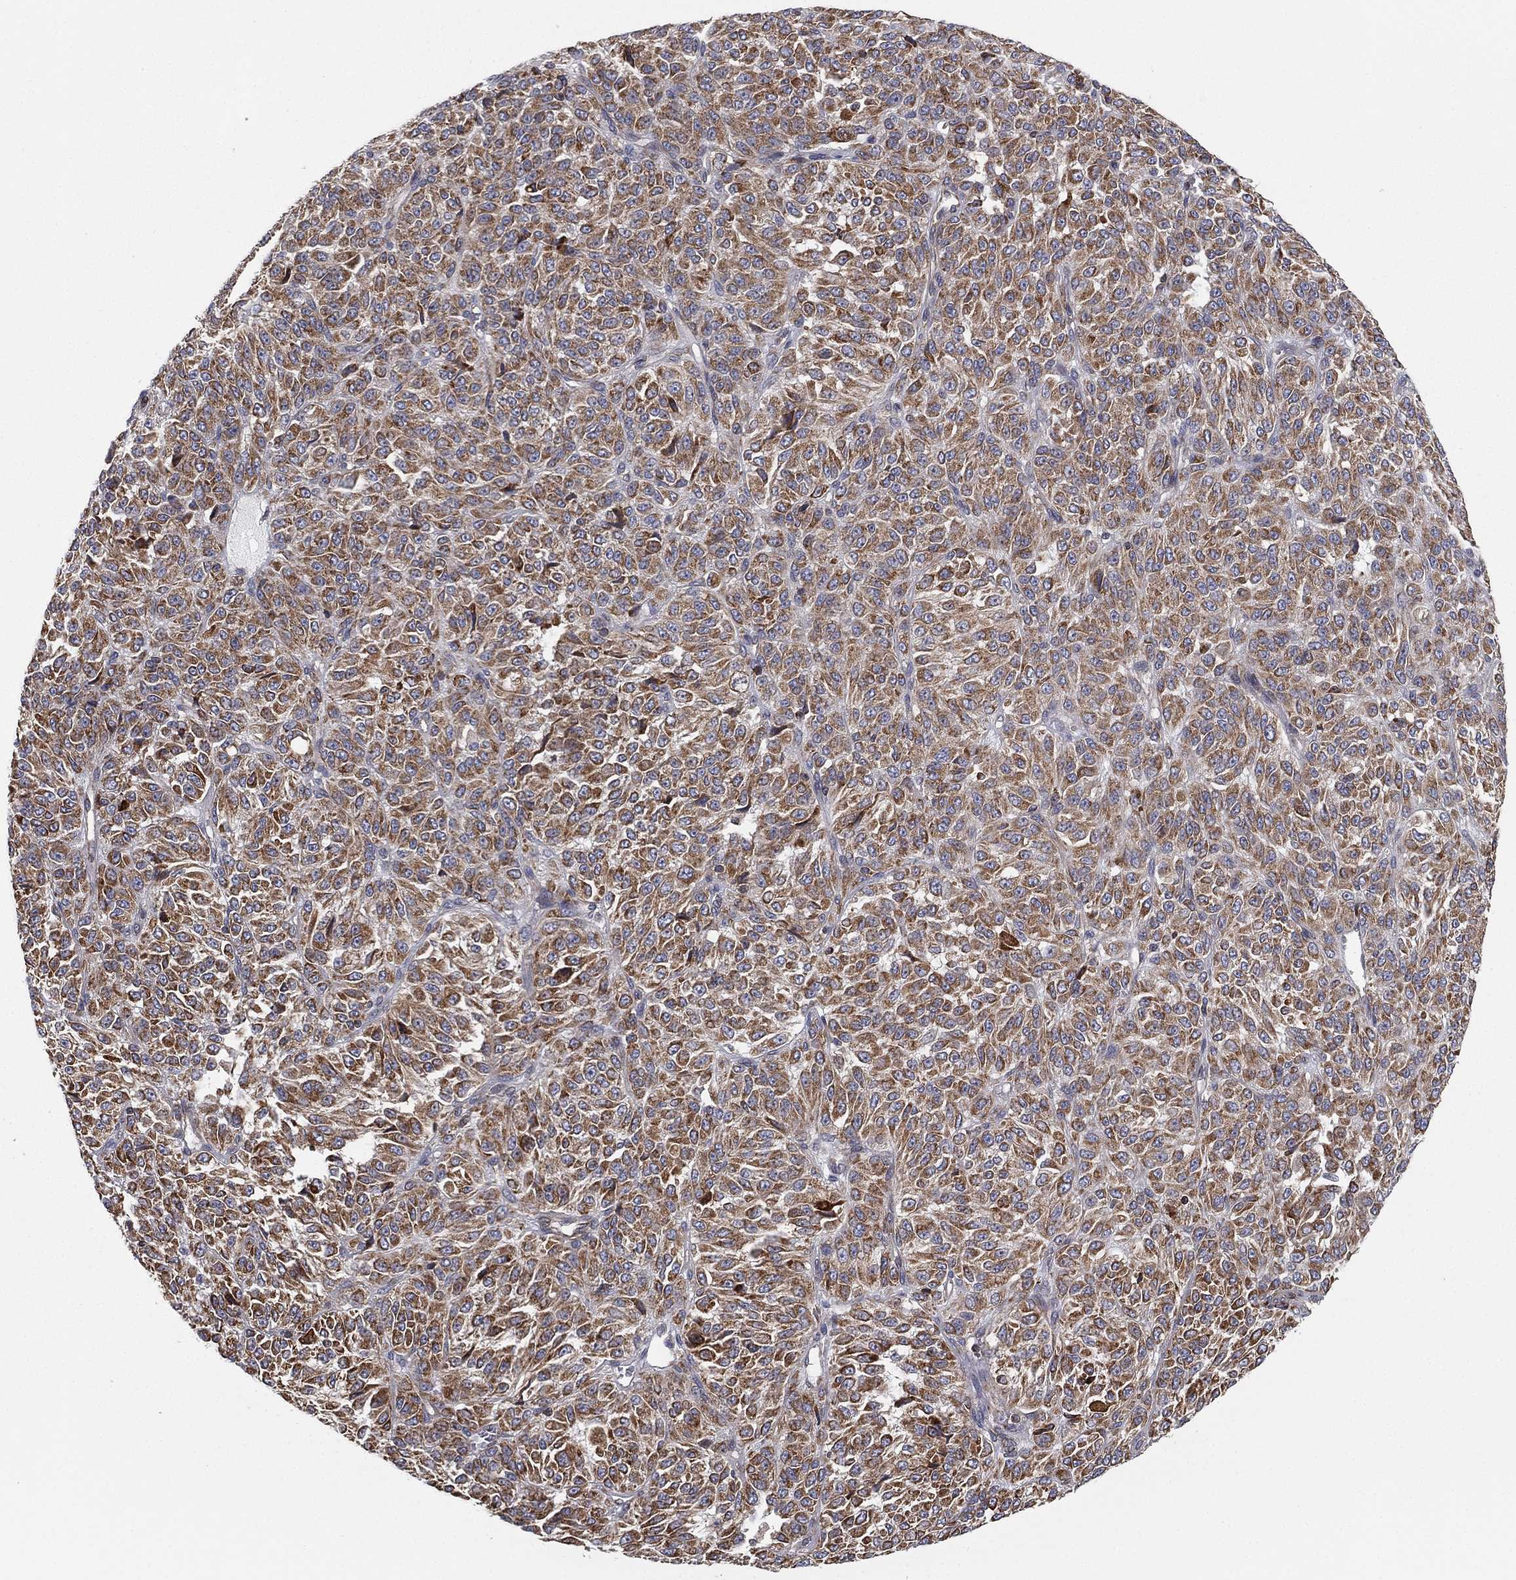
{"staining": {"intensity": "strong", "quantity": "25%-75%", "location": "cytoplasmic/membranous"}, "tissue": "melanoma", "cell_type": "Tumor cells", "image_type": "cancer", "snomed": [{"axis": "morphology", "description": "Malignant melanoma, Metastatic site"}, {"axis": "topography", "description": "Brain"}], "caption": "Immunohistochemical staining of human melanoma reveals high levels of strong cytoplasmic/membranous positivity in about 25%-75% of tumor cells. Nuclei are stained in blue.", "gene": "CYB5B", "patient": {"sex": "female", "age": 56}}